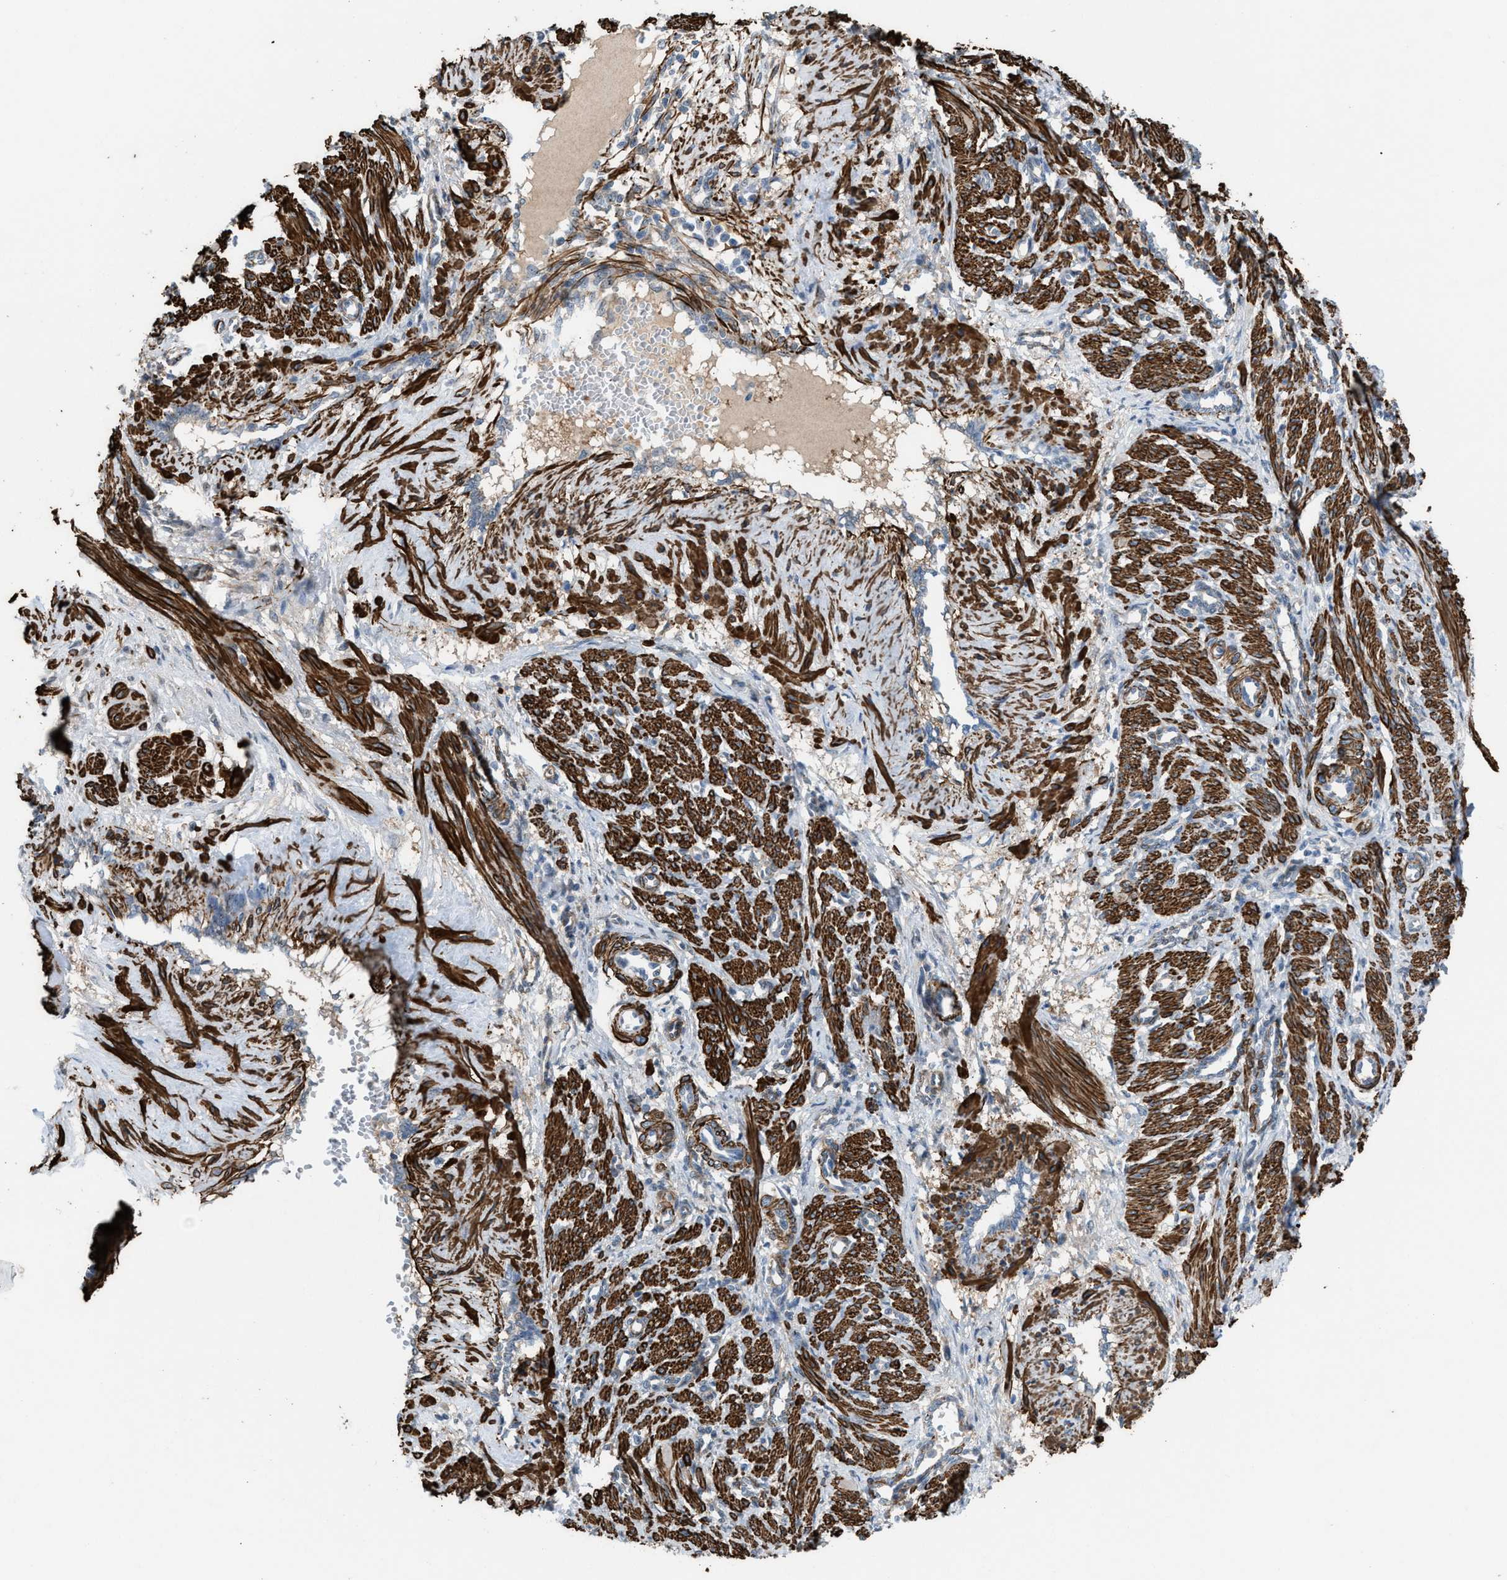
{"staining": {"intensity": "strong", "quantity": ">75%", "location": "cytoplasmic/membranous"}, "tissue": "smooth muscle", "cell_type": "Smooth muscle cells", "image_type": "normal", "snomed": [{"axis": "morphology", "description": "Normal tissue, NOS"}, {"axis": "topography", "description": "Endometrium"}], "caption": "This photomicrograph displays benign smooth muscle stained with immunohistochemistry to label a protein in brown. The cytoplasmic/membranous of smooth muscle cells show strong positivity for the protein. Nuclei are counter-stained blue.", "gene": "NQO2", "patient": {"sex": "female", "age": 33}}